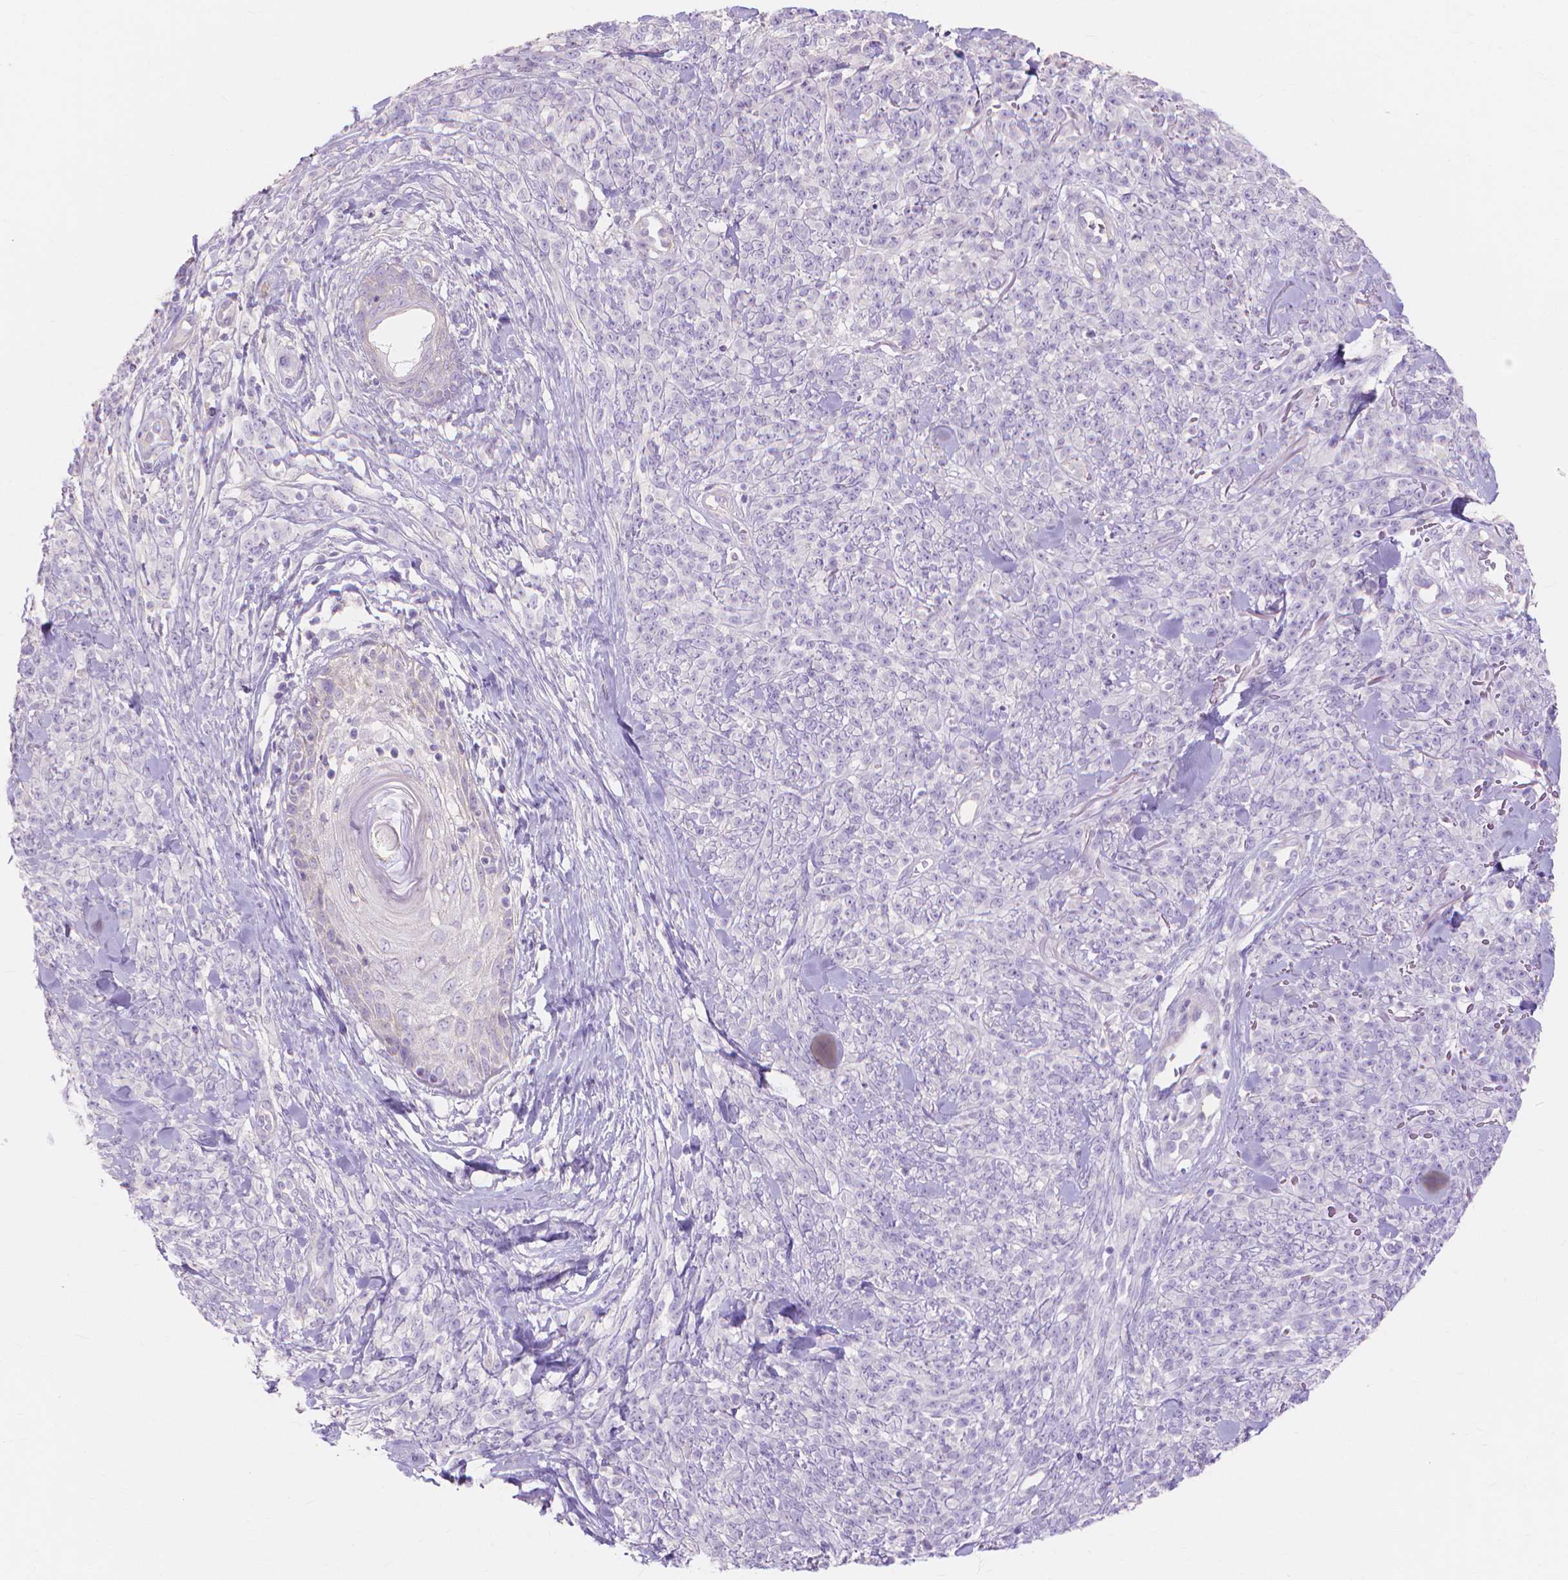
{"staining": {"intensity": "negative", "quantity": "none", "location": "none"}, "tissue": "melanoma", "cell_type": "Tumor cells", "image_type": "cancer", "snomed": [{"axis": "morphology", "description": "Malignant melanoma, NOS"}, {"axis": "topography", "description": "Skin"}, {"axis": "topography", "description": "Skin of trunk"}], "caption": "Tumor cells show no significant staining in melanoma.", "gene": "MBLAC1", "patient": {"sex": "male", "age": 74}}